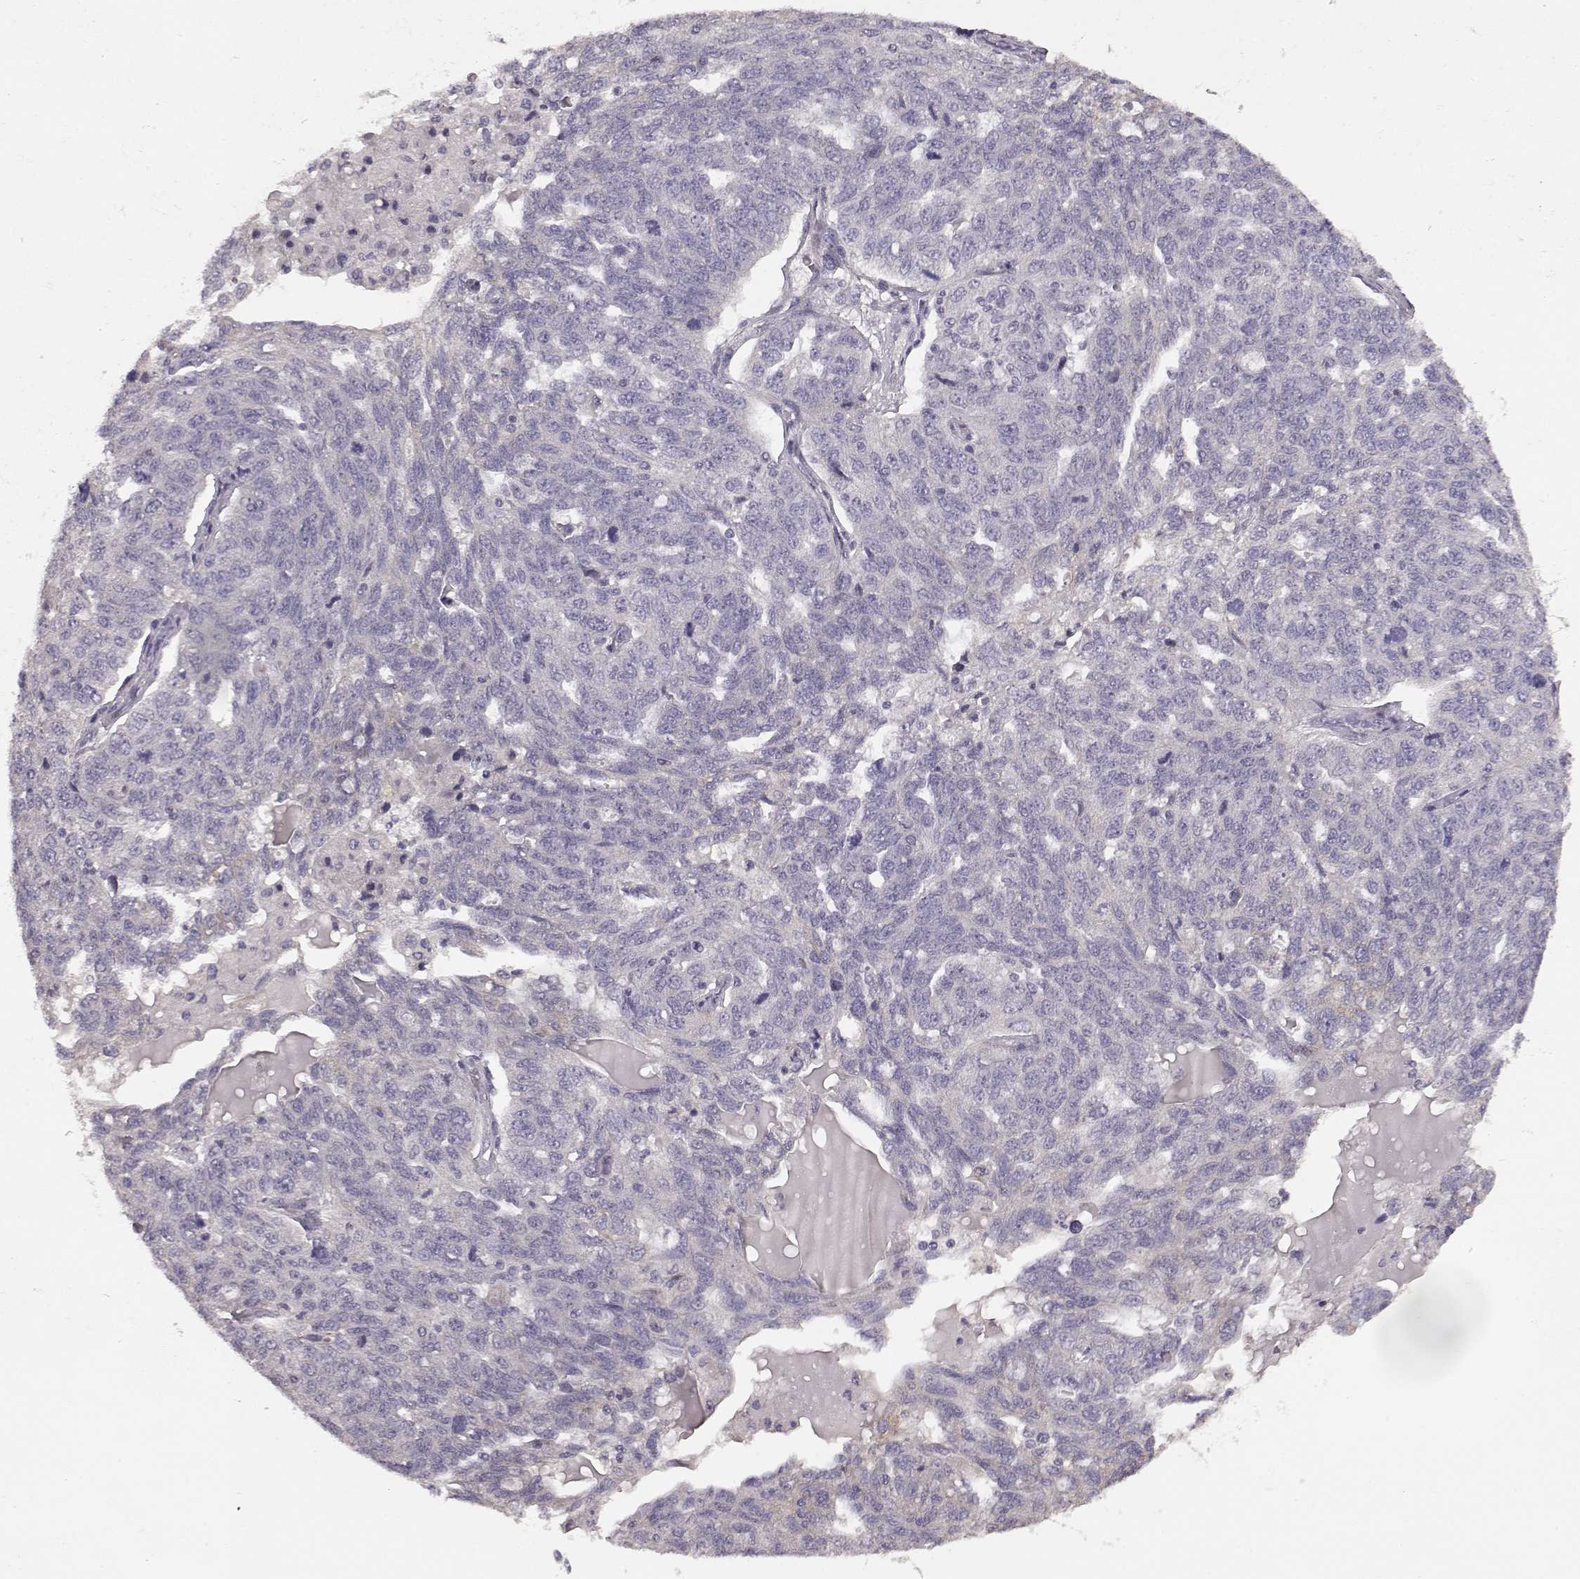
{"staining": {"intensity": "negative", "quantity": "none", "location": "none"}, "tissue": "ovarian cancer", "cell_type": "Tumor cells", "image_type": "cancer", "snomed": [{"axis": "morphology", "description": "Cystadenocarcinoma, serous, NOS"}, {"axis": "topography", "description": "Ovary"}], "caption": "Immunohistochemistry of ovarian cancer reveals no positivity in tumor cells.", "gene": "GHR", "patient": {"sex": "female", "age": 71}}